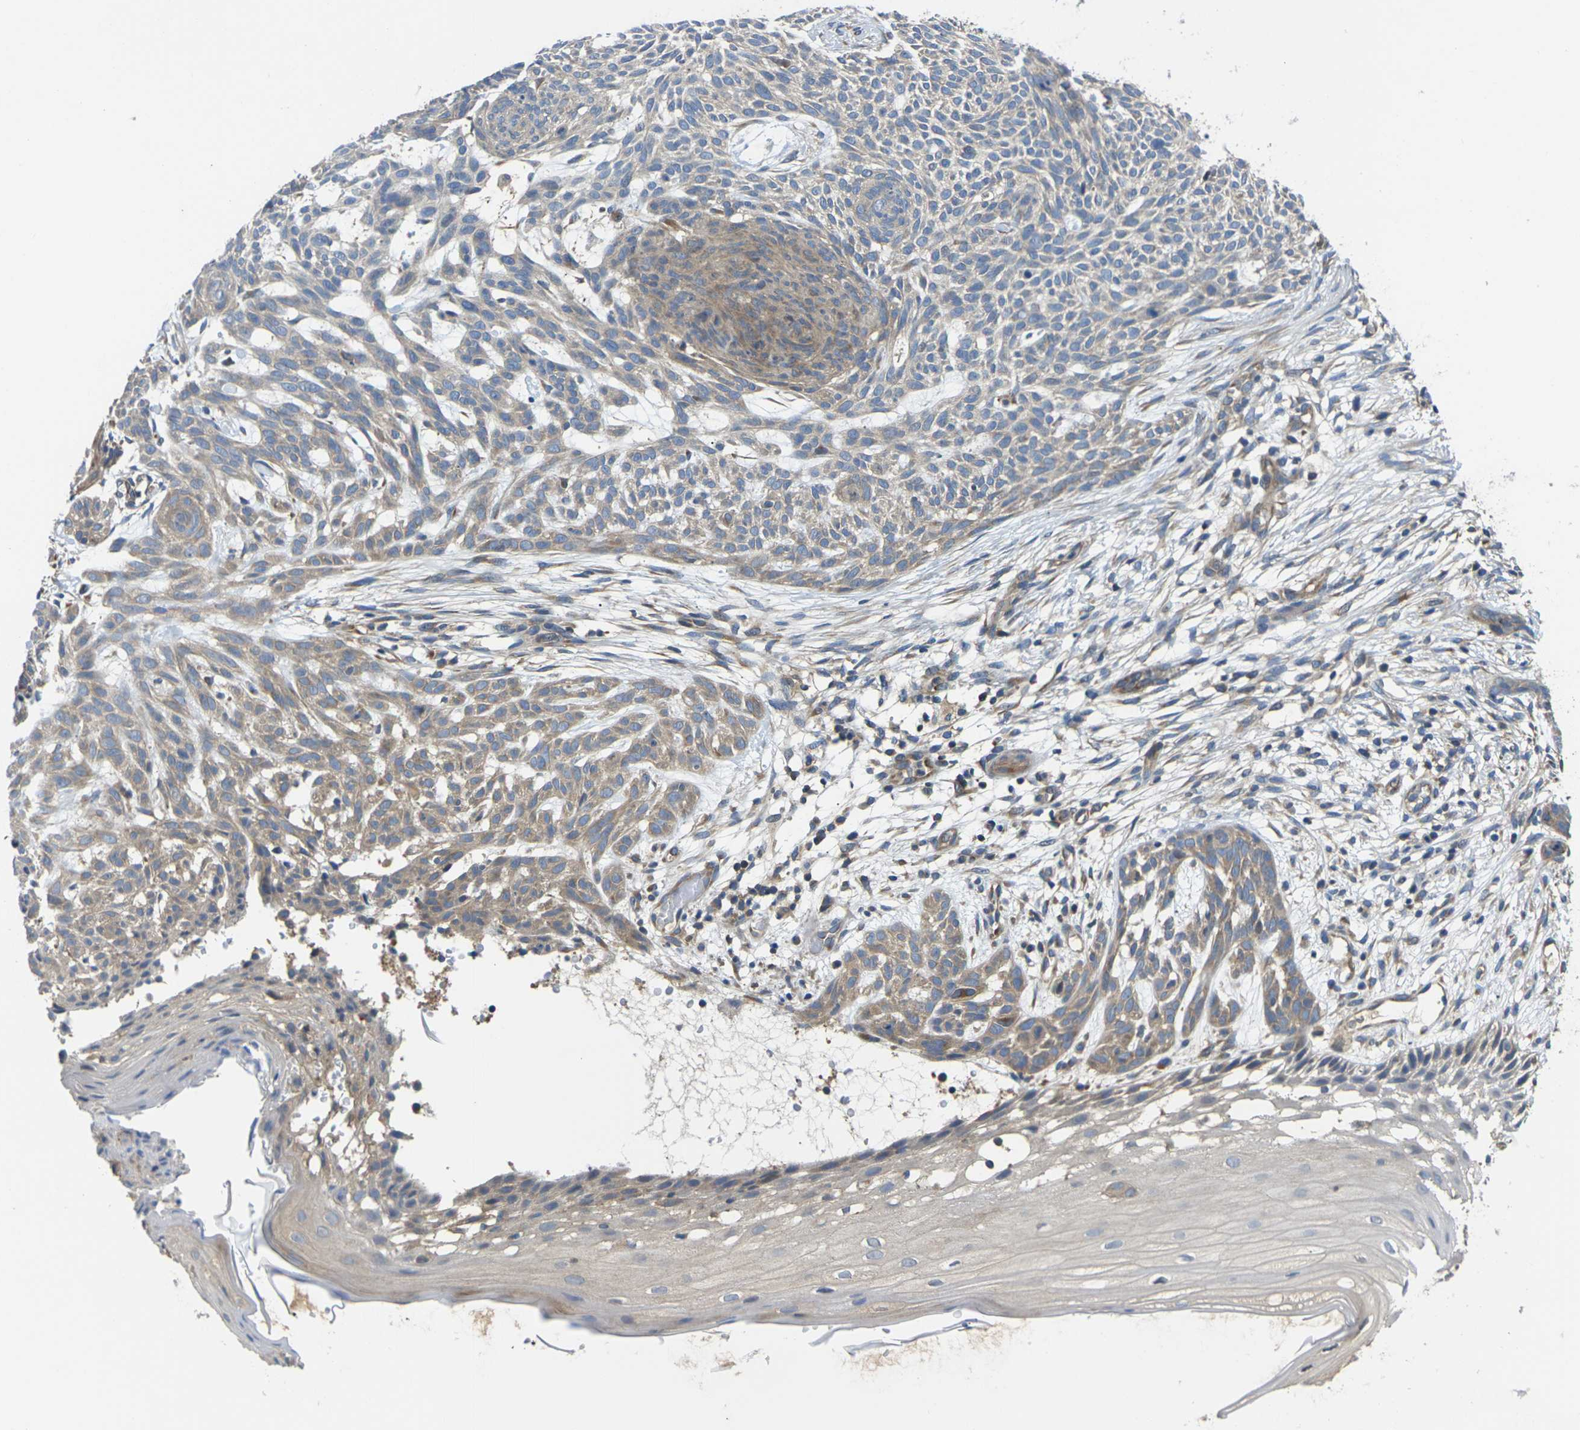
{"staining": {"intensity": "weak", "quantity": ">75%", "location": "cytoplasmic/membranous"}, "tissue": "skin cancer", "cell_type": "Tumor cells", "image_type": "cancer", "snomed": [{"axis": "morphology", "description": "Basal cell carcinoma"}, {"axis": "topography", "description": "Skin"}], "caption": "Approximately >75% of tumor cells in skin basal cell carcinoma demonstrate weak cytoplasmic/membranous protein expression as visualized by brown immunohistochemical staining.", "gene": "TMCC2", "patient": {"sex": "female", "age": 59}}